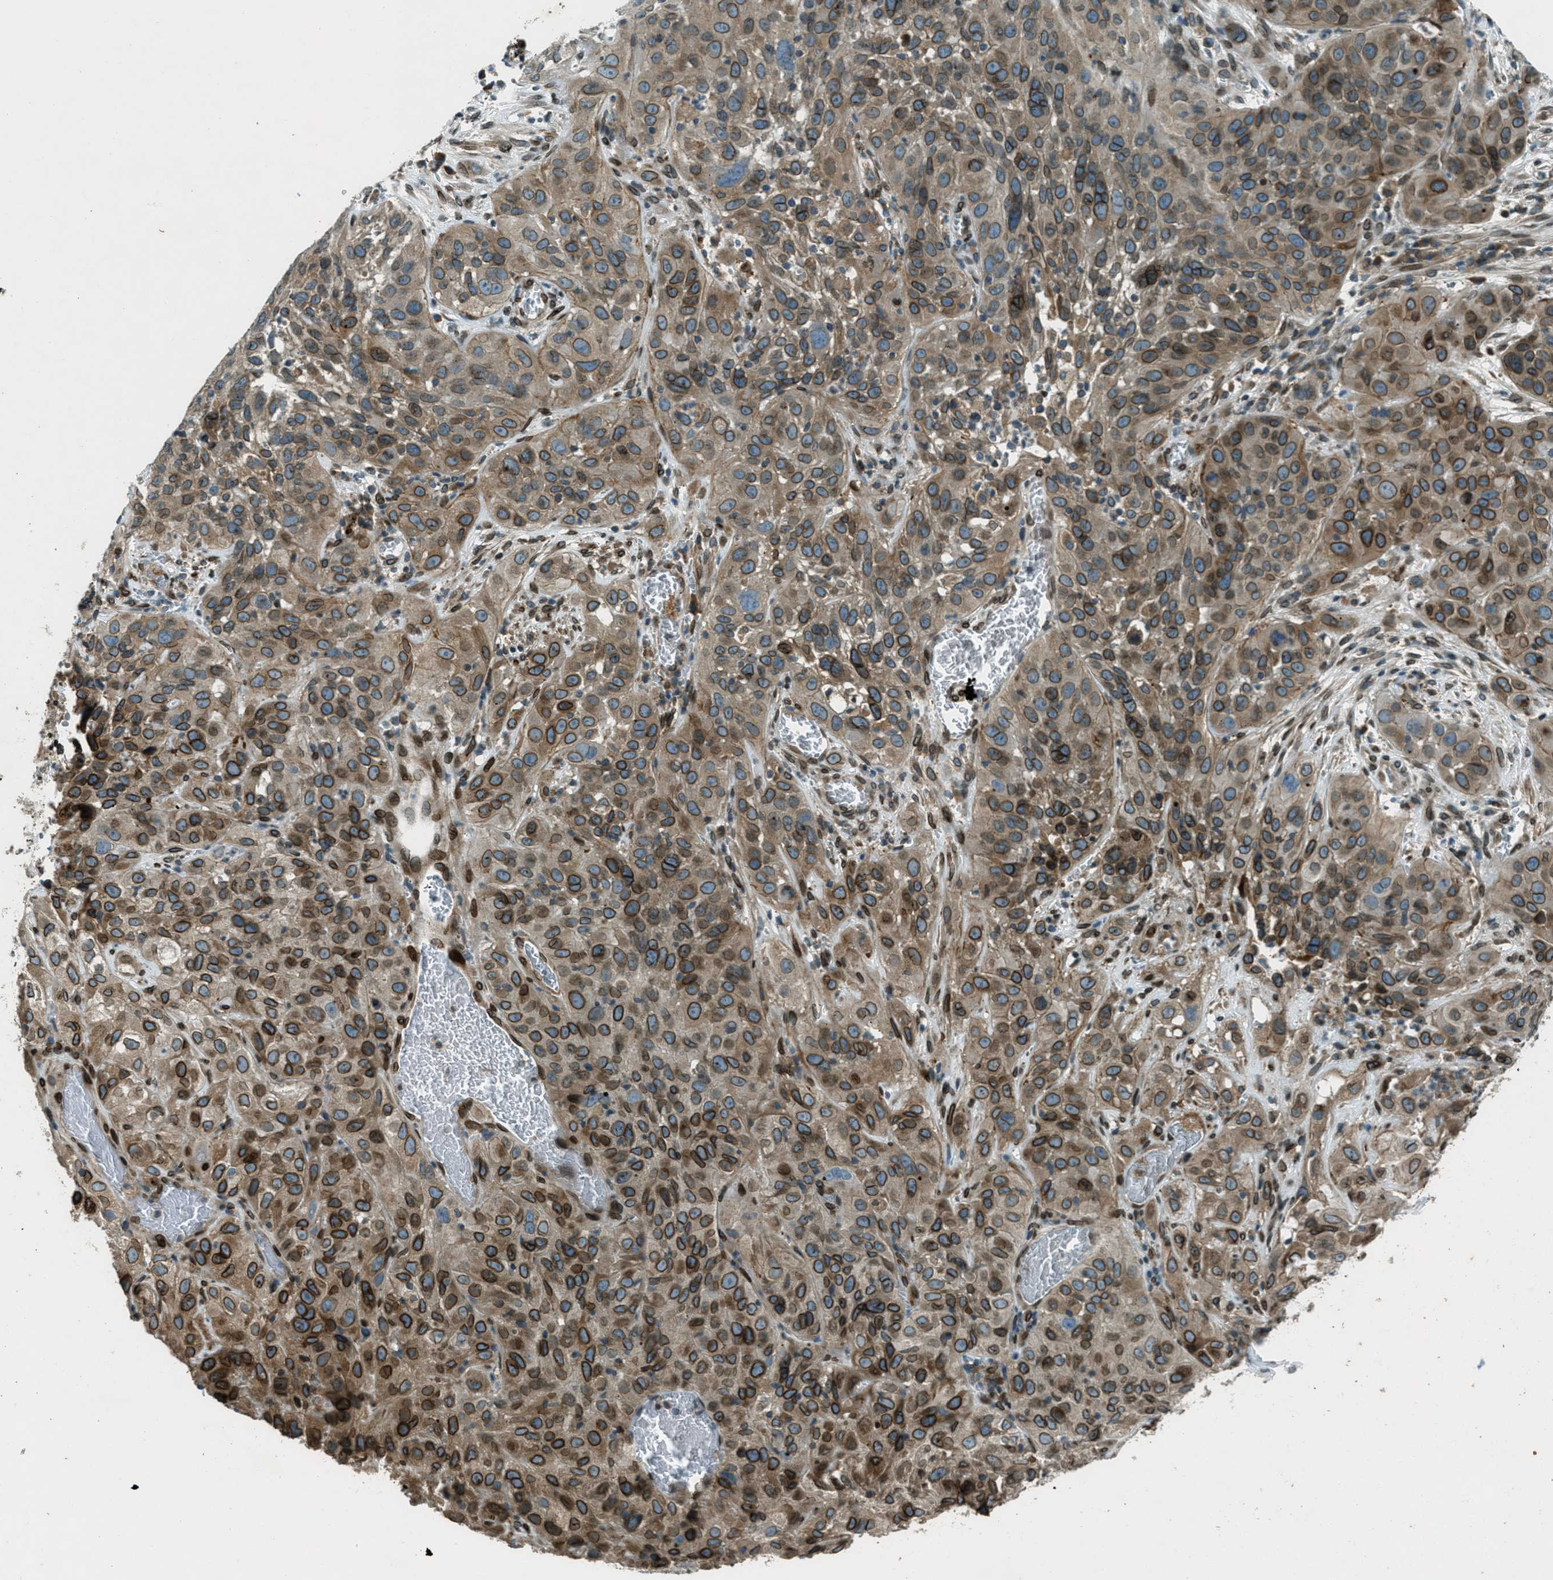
{"staining": {"intensity": "strong", "quantity": ">75%", "location": "cytoplasmic/membranous,nuclear"}, "tissue": "cervical cancer", "cell_type": "Tumor cells", "image_type": "cancer", "snomed": [{"axis": "morphology", "description": "Squamous cell carcinoma, NOS"}, {"axis": "topography", "description": "Cervix"}], "caption": "An IHC photomicrograph of tumor tissue is shown. Protein staining in brown highlights strong cytoplasmic/membranous and nuclear positivity in cervical cancer (squamous cell carcinoma) within tumor cells. (Brightfield microscopy of DAB IHC at high magnification).", "gene": "LEMD2", "patient": {"sex": "female", "age": 32}}